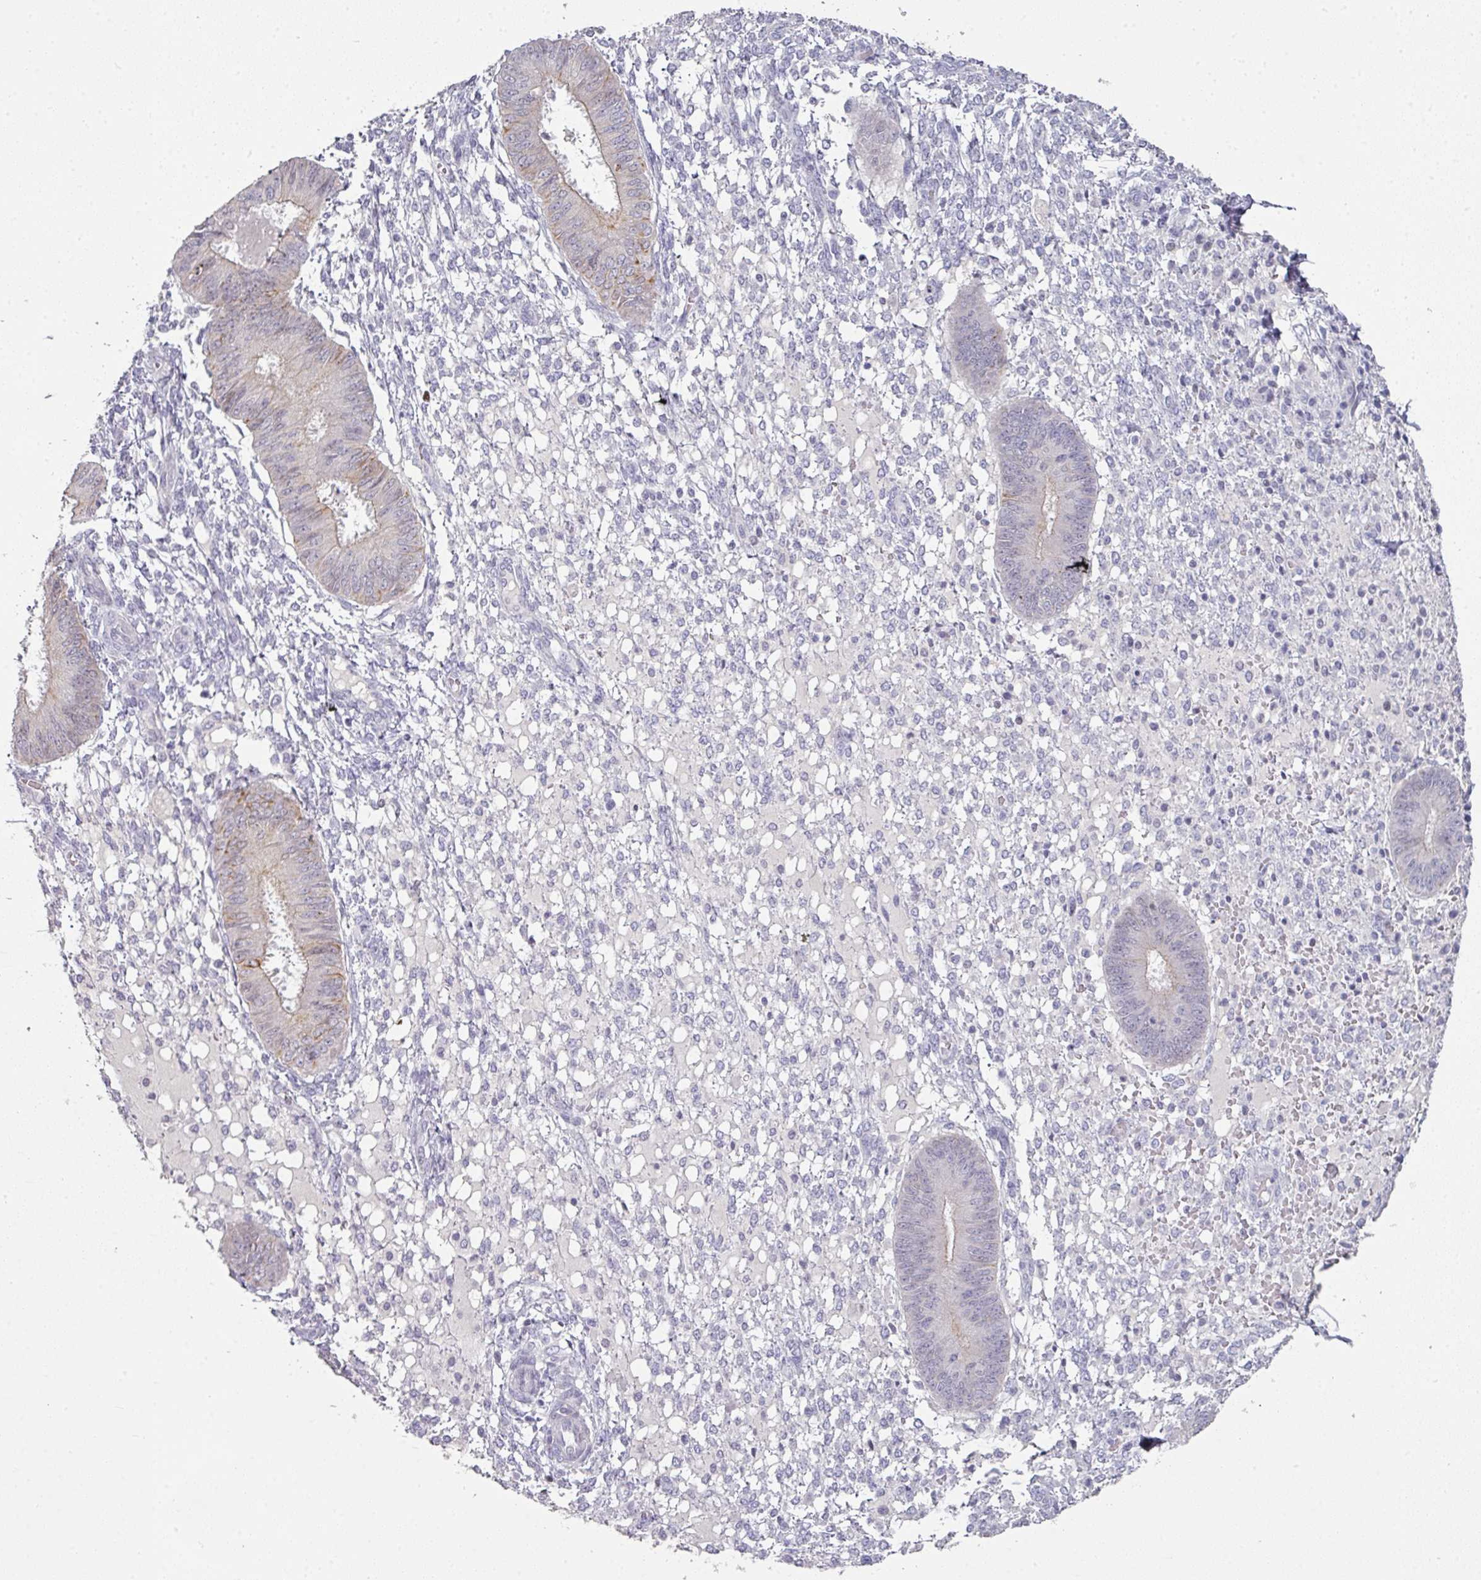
{"staining": {"intensity": "negative", "quantity": "none", "location": "none"}, "tissue": "endometrium", "cell_type": "Cells in endometrial stroma", "image_type": "normal", "snomed": [{"axis": "morphology", "description": "Normal tissue, NOS"}, {"axis": "topography", "description": "Endometrium"}], "caption": "The immunohistochemistry photomicrograph has no significant staining in cells in endometrial stroma of endometrium.", "gene": "GTF2H3", "patient": {"sex": "female", "age": 49}}